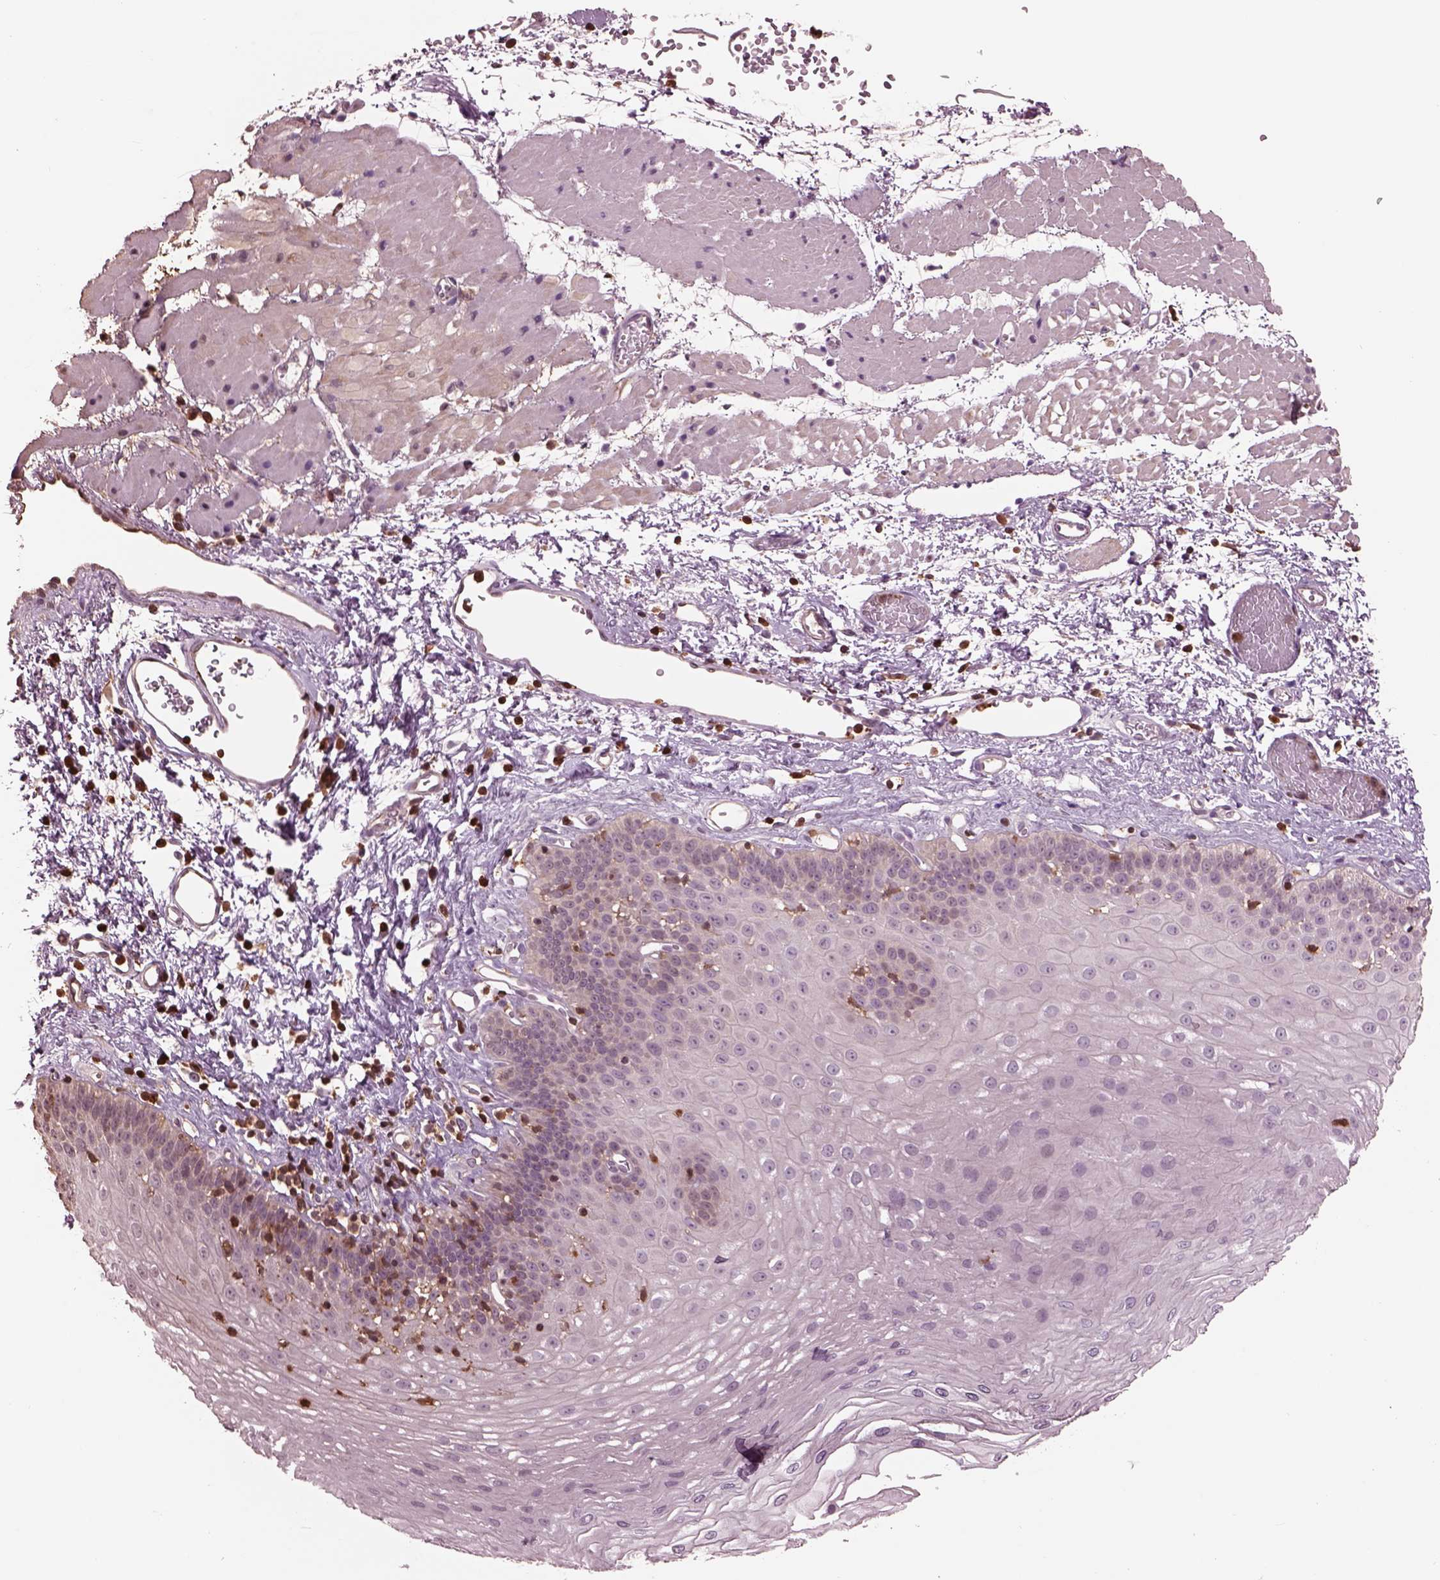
{"staining": {"intensity": "negative", "quantity": "none", "location": "none"}, "tissue": "esophagus", "cell_type": "Squamous epithelial cells", "image_type": "normal", "snomed": [{"axis": "morphology", "description": "Normal tissue, NOS"}, {"axis": "topography", "description": "Esophagus"}], "caption": "This is a histopathology image of immunohistochemistry (IHC) staining of normal esophagus, which shows no expression in squamous epithelial cells. (DAB IHC, high magnification).", "gene": "IL31RA", "patient": {"sex": "female", "age": 62}}